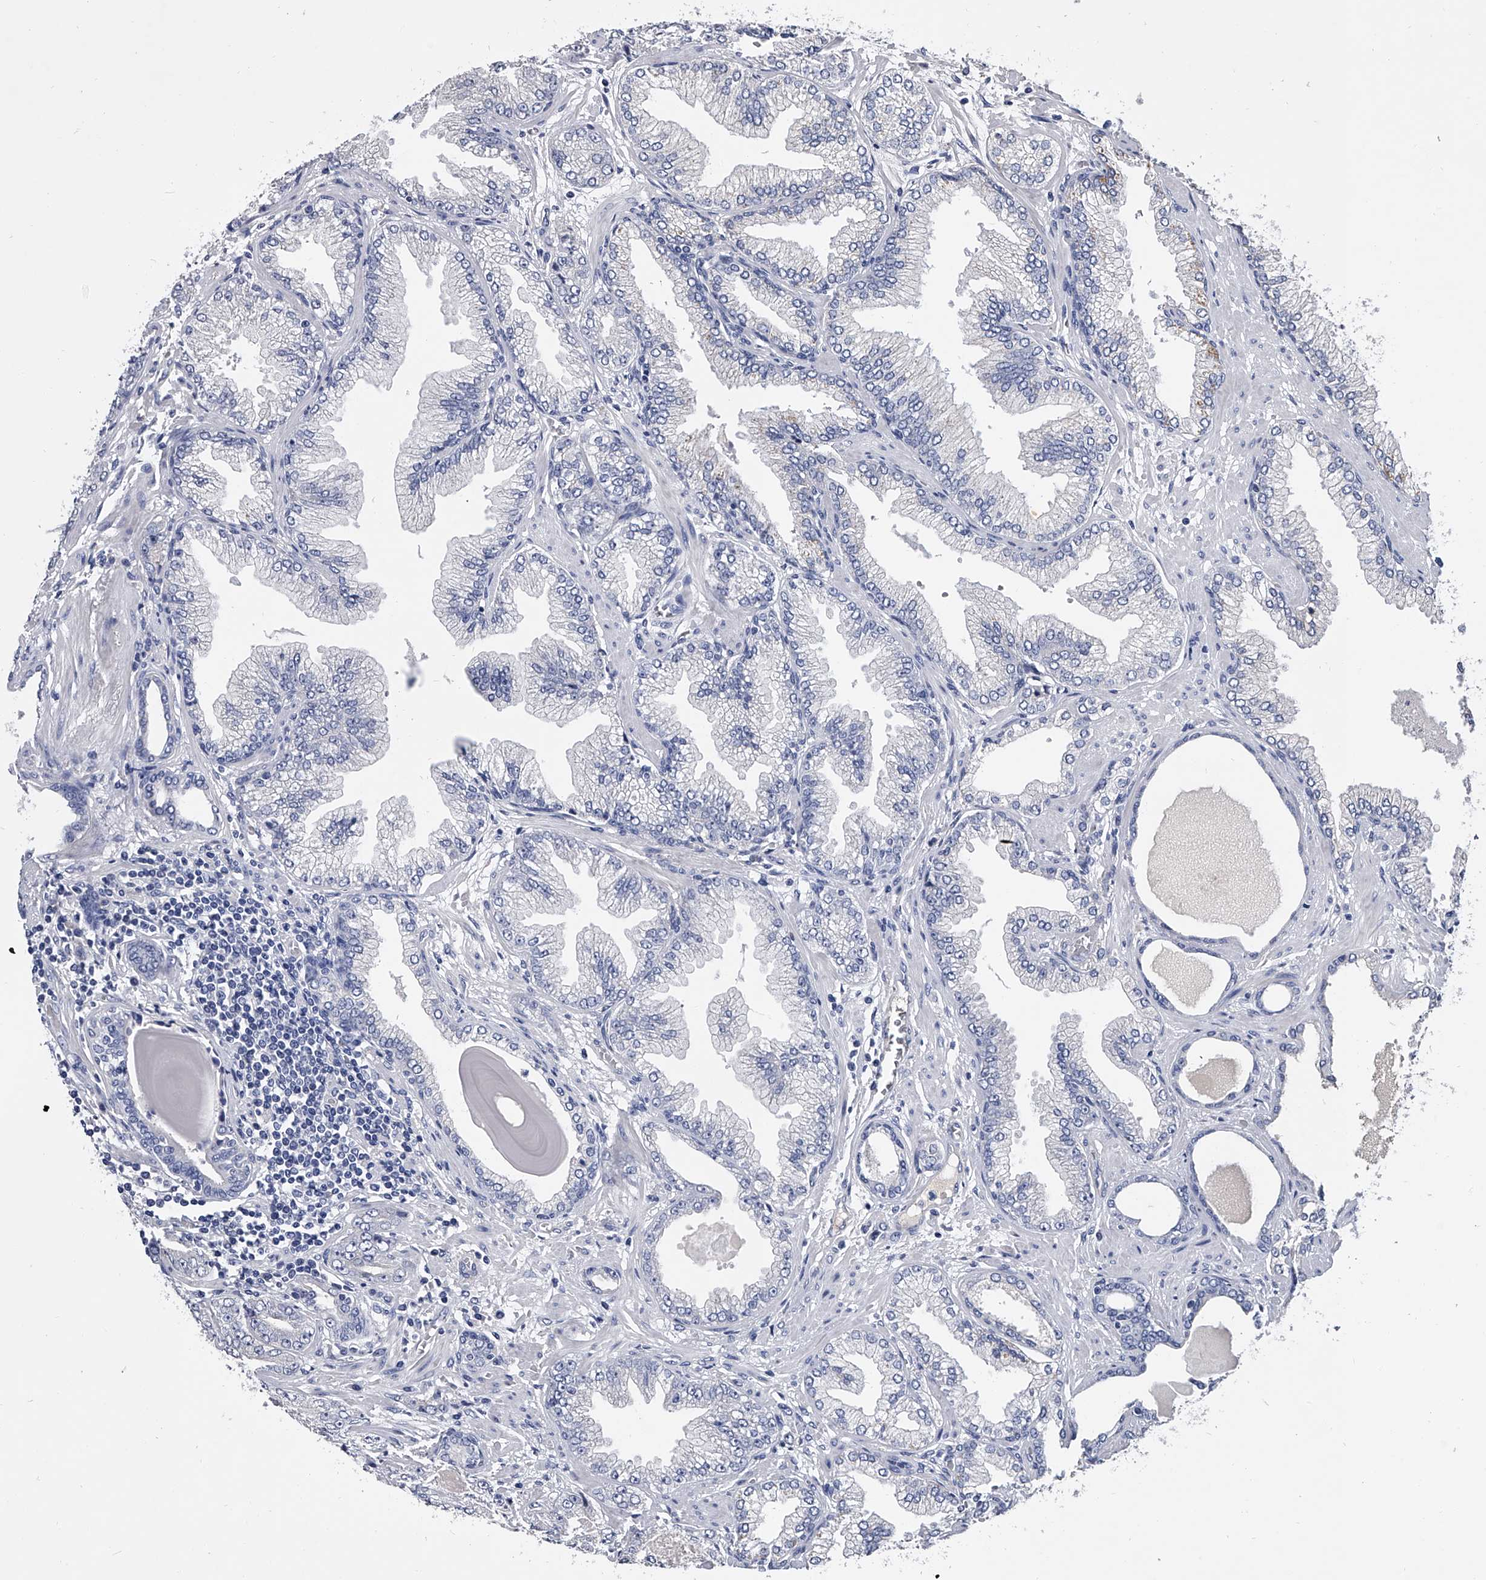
{"staining": {"intensity": "negative", "quantity": "none", "location": "none"}, "tissue": "prostate cancer", "cell_type": "Tumor cells", "image_type": "cancer", "snomed": [{"axis": "morphology", "description": "Adenocarcinoma, High grade"}, {"axis": "topography", "description": "Prostate"}], "caption": "The immunohistochemistry (IHC) photomicrograph has no significant staining in tumor cells of high-grade adenocarcinoma (prostate) tissue. (DAB (3,3'-diaminobenzidine) immunohistochemistry, high magnification).", "gene": "EFCAB7", "patient": {"sex": "male", "age": 71}}